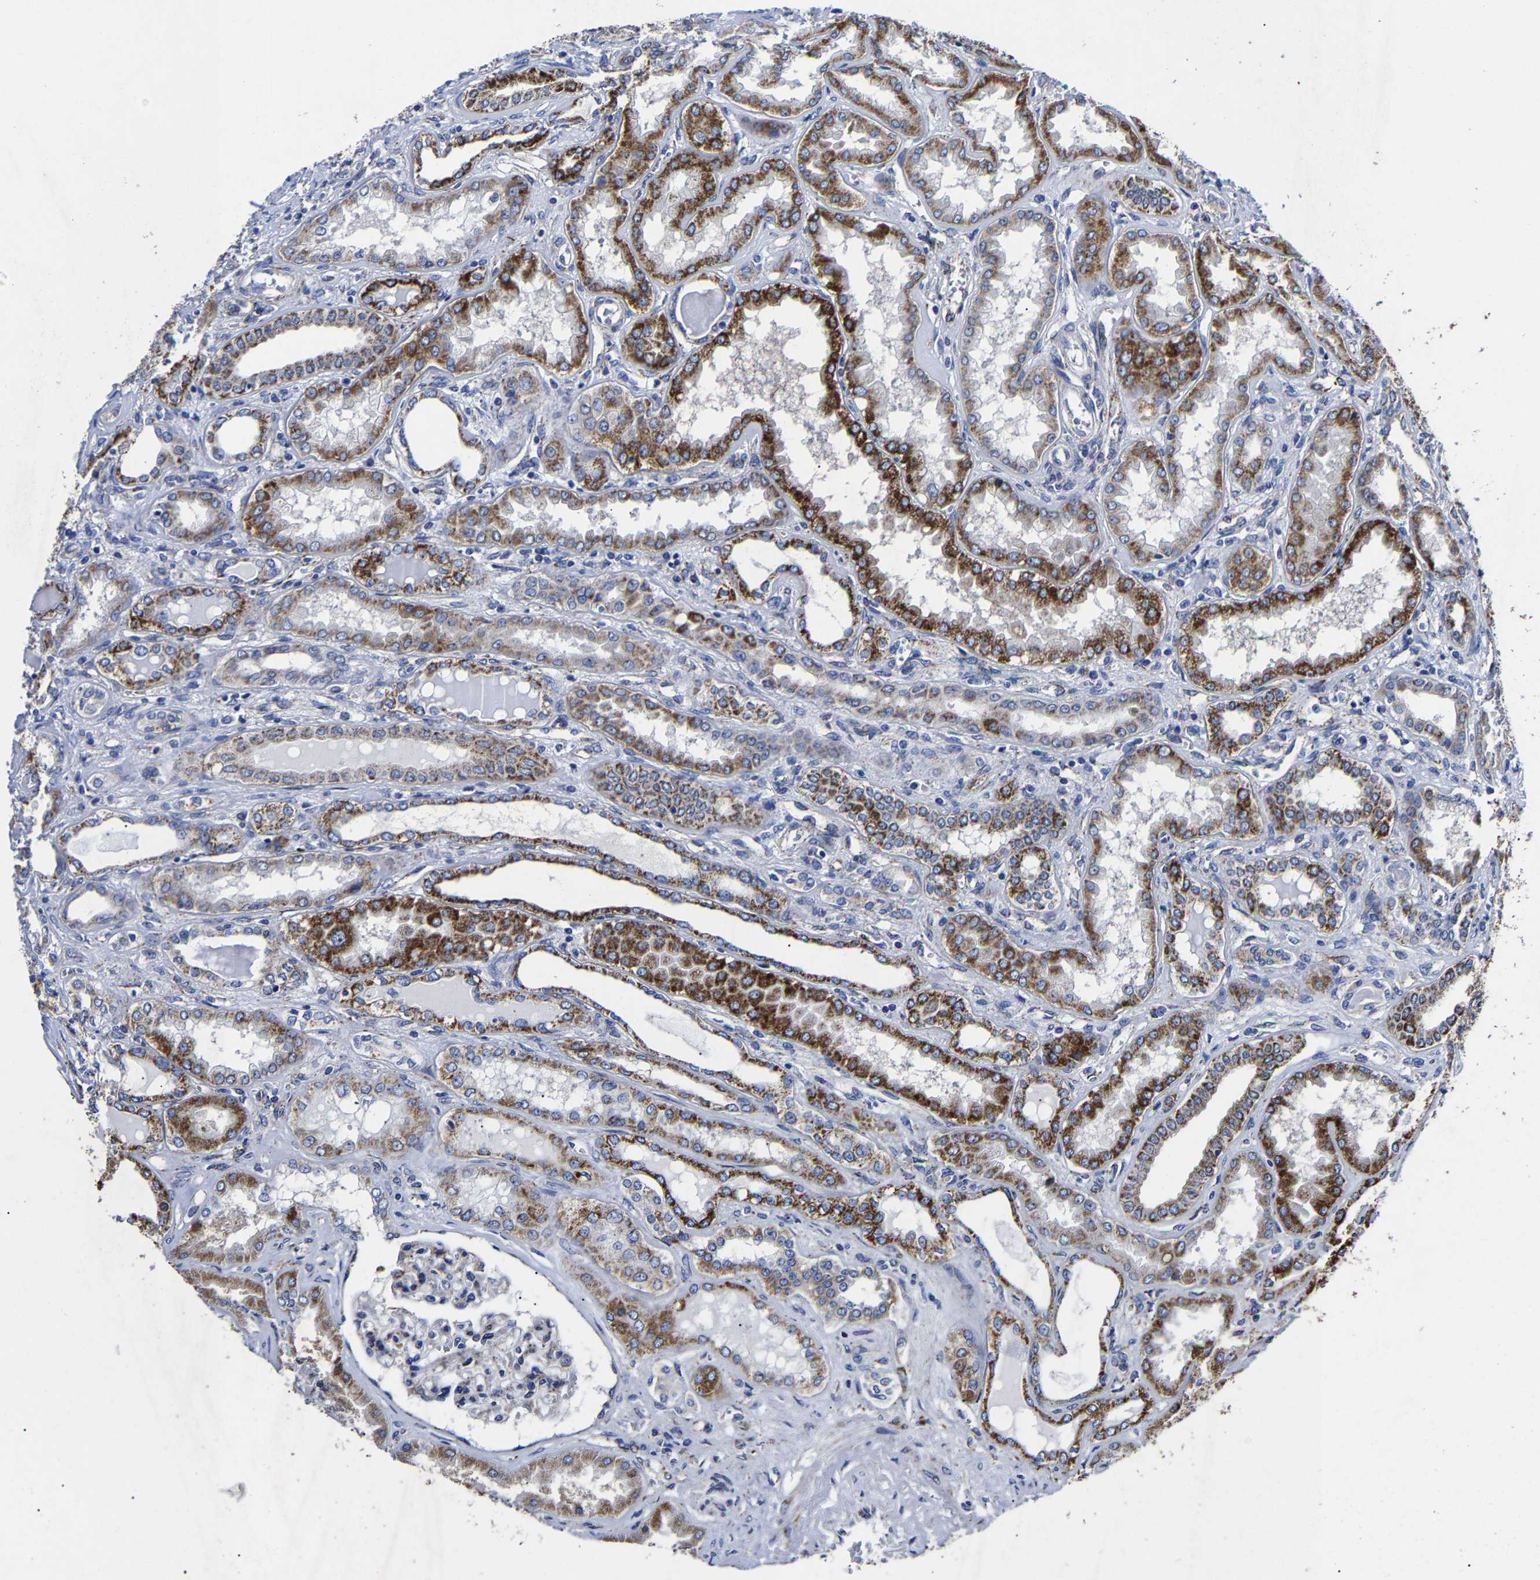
{"staining": {"intensity": "moderate", "quantity": "25%-75%", "location": "cytoplasmic/membranous"}, "tissue": "kidney", "cell_type": "Cells in glomeruli", "image_type": "normal", "snomed": [{"axis": "morphology", "description": "Normal tissue, NOS"}, {"axis": "topography", "description": "Kidney"}], "caption": "Kidney stained with IHC reveals moderate cytoplasmic/membranous staining in about 25%-75% of cells in glomeruli.", "gene": "AASS", "patient": {"sex": "female", "age": 56}}